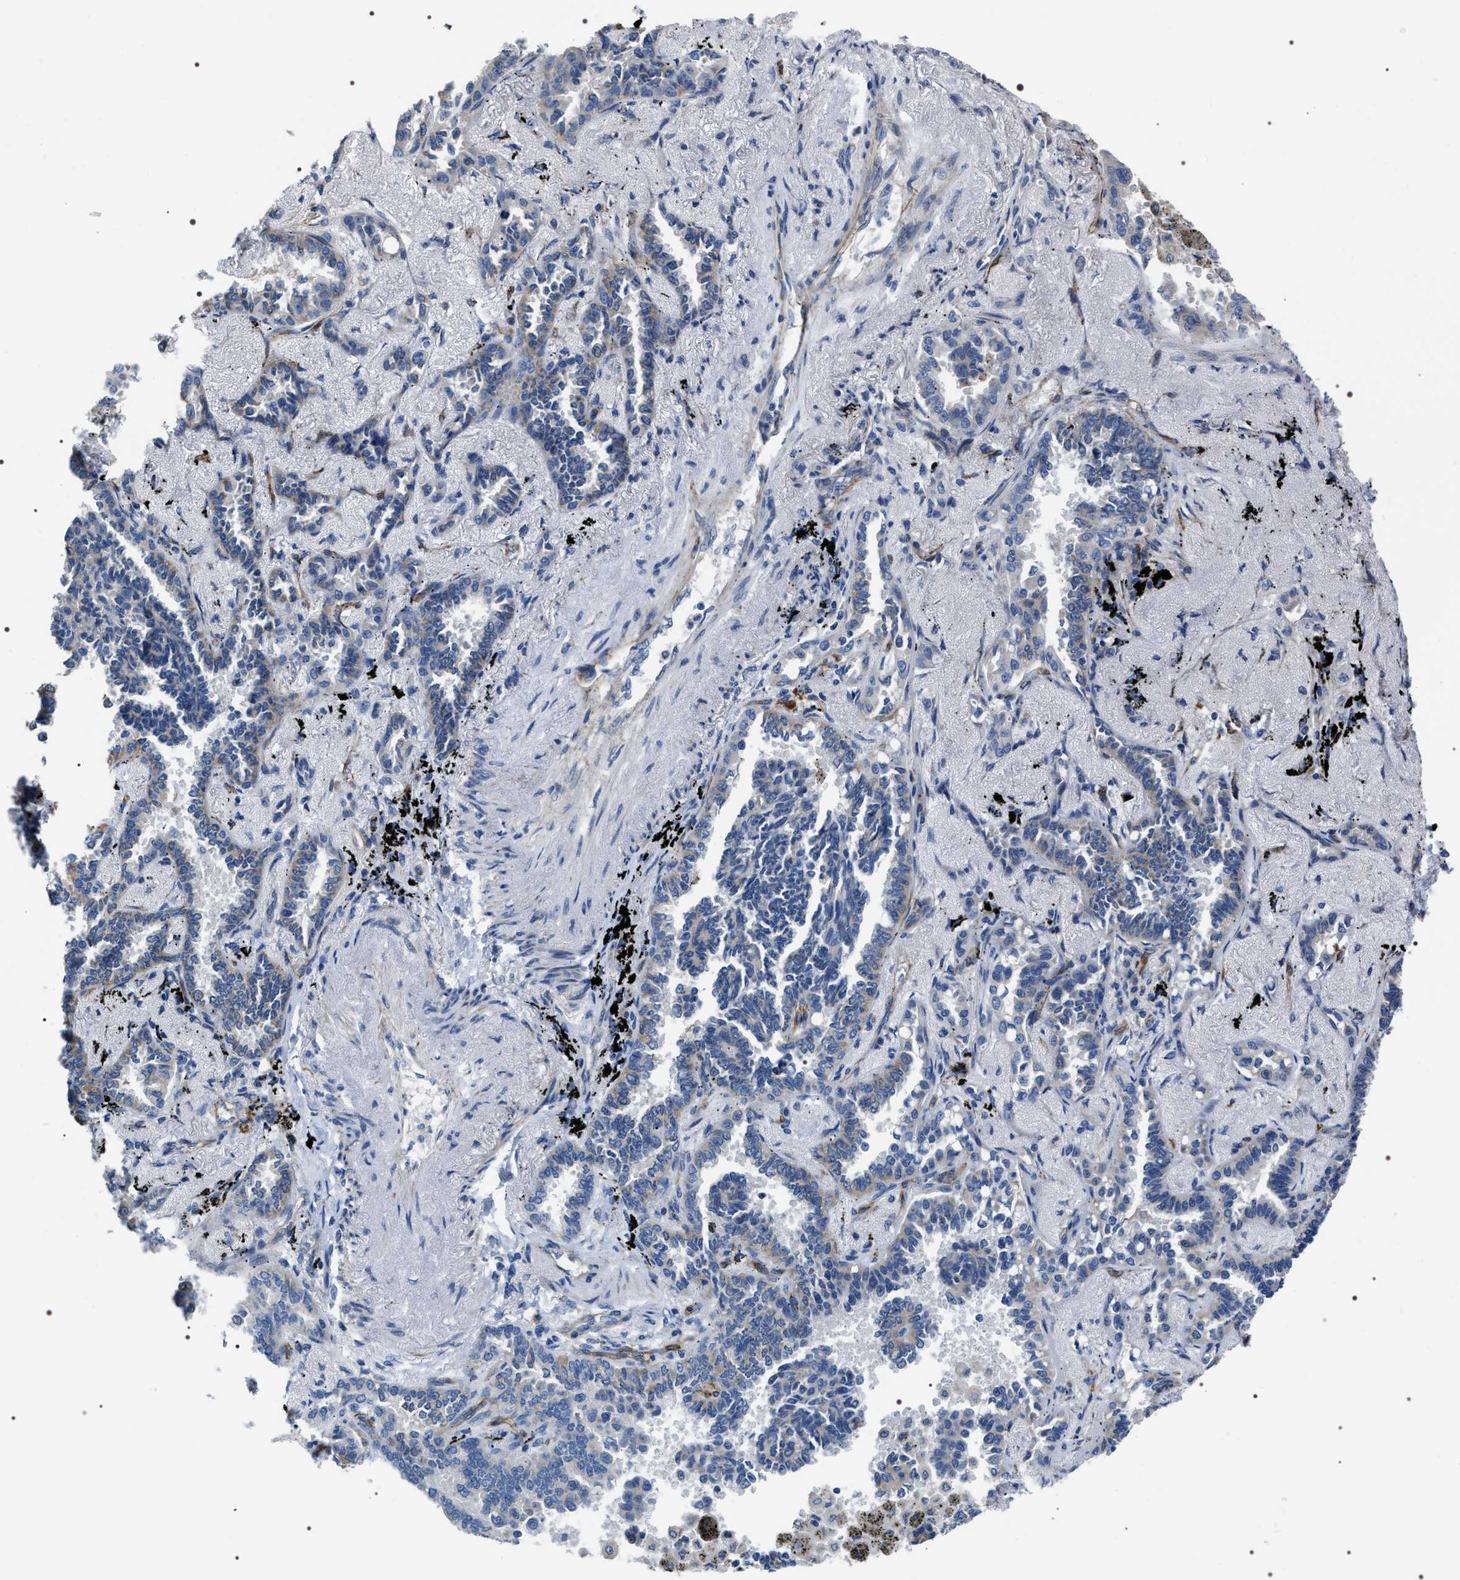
{"staining": {"intensity": "weak", "quantity": "<25%", "location": "cytoplasmic/membranous"}, "tissue": "lung cancer", "cell_type": "Tumor cells", "image_type": "cancer", "snomed": [{"axis": "morphology", "description": "Adenocarcinoma, NOS"}, {"axis": "topography", "description": "Lung"}], "caption": "This is a photomicrograph of immunohistochemistry (IHC) staining of lung cancer (adenocarcinoma), which shows no expression in tumor cells.", "gene": "PKD1L1", "patient": {"sex": "male", "age": 59}}